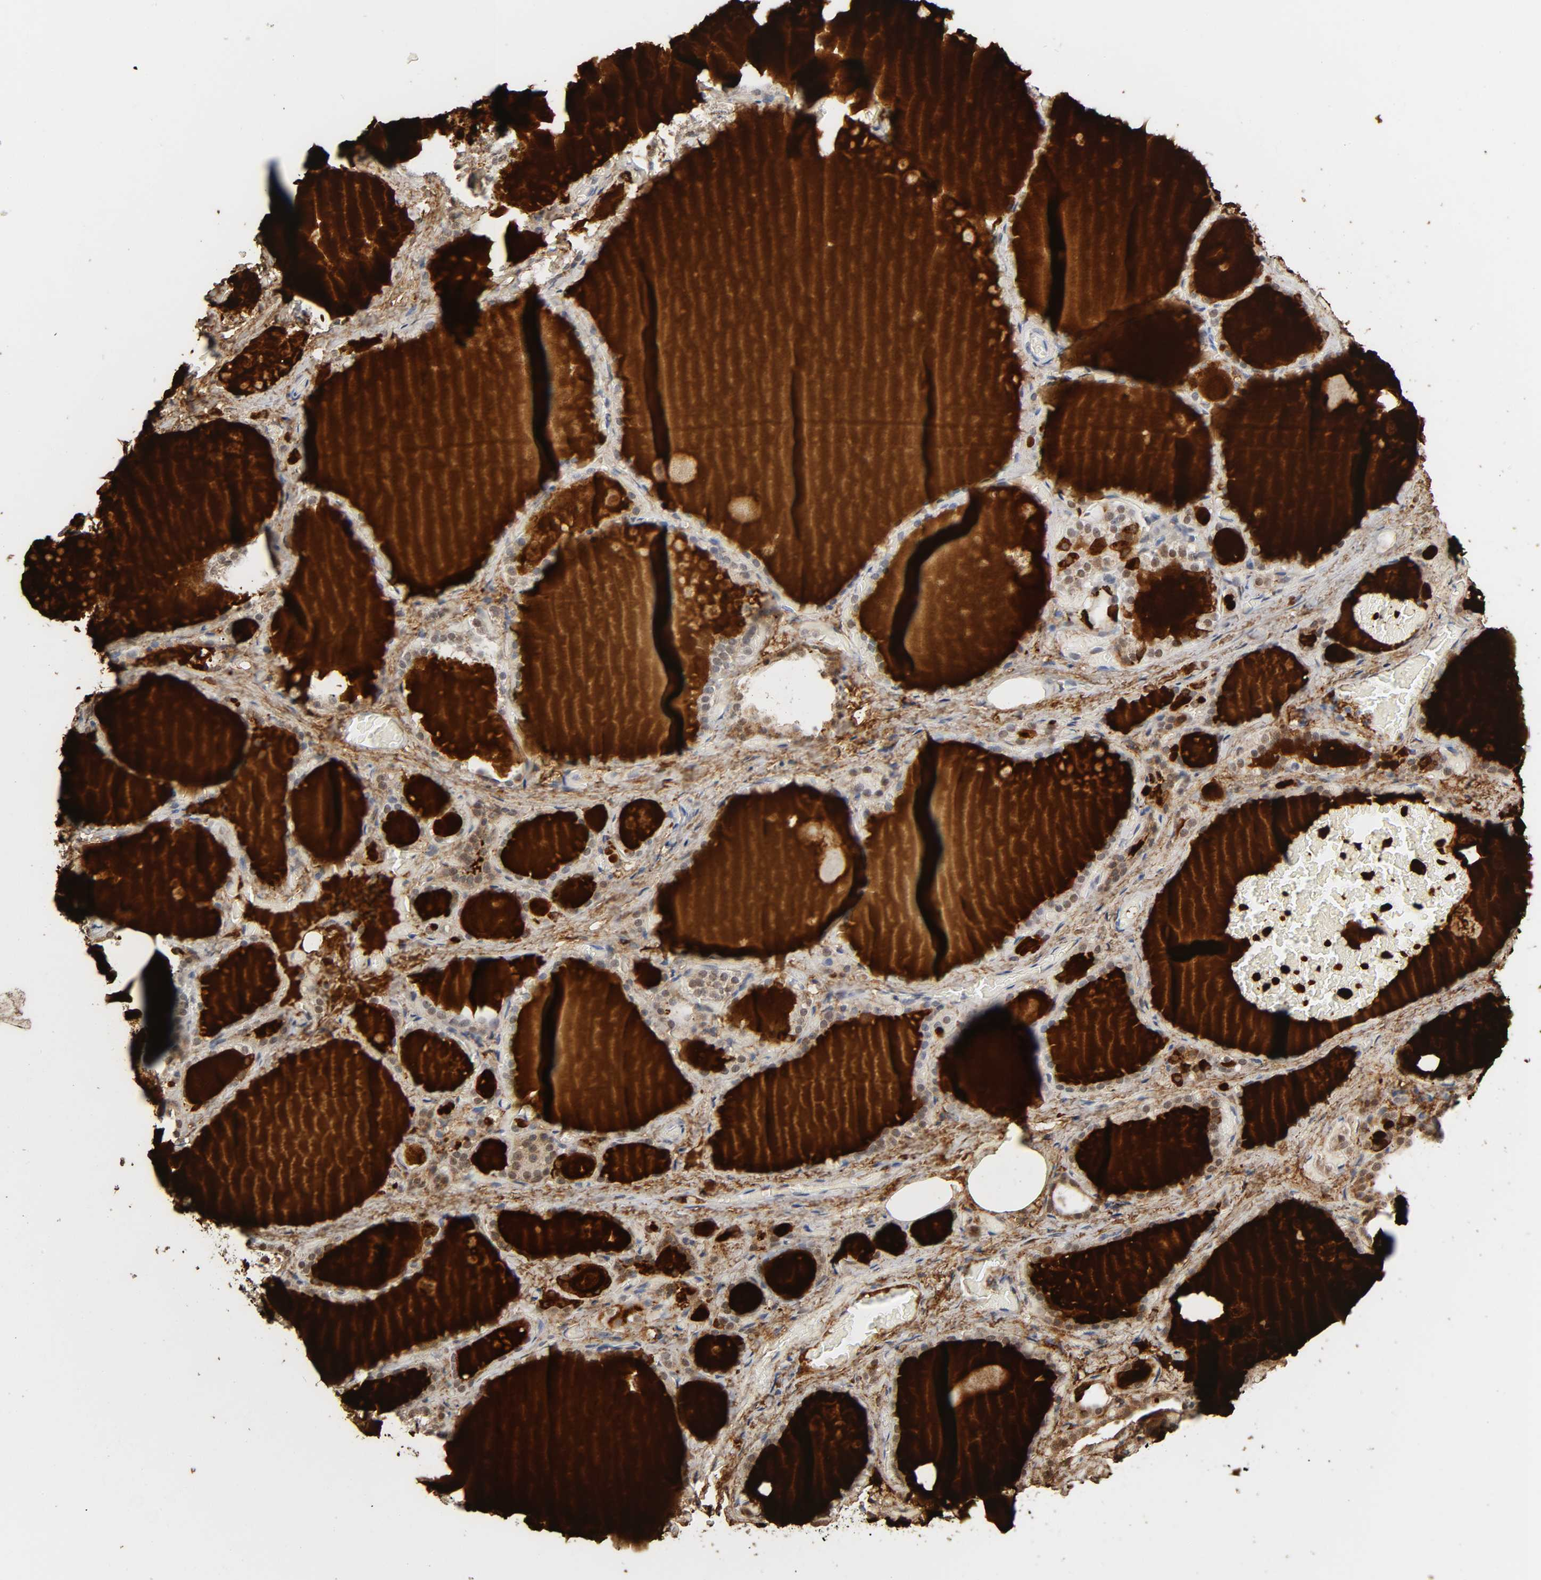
{"staining": {"intensity": "strong", "quantity": ">75%", "location": "nuclear"}, "tissue": "thyroid gland", "cell_type": "Glandular cells", "image_type": "normal", "snomed": [{"axis": "morphology", "description": "Normal tissue, NOS"}, {"axis": "topography", "description": "Thyroid gland"}], "caption": "Immunohistochemical staining of unremarkable thyroid gland displays high levels of strong nuclear expression in approximately >75% of glandular cells. (IHC, brightfield microscopy, high magnification).", "gene": "KAT2B", "patient": {"sex": "male", "age": 61}}